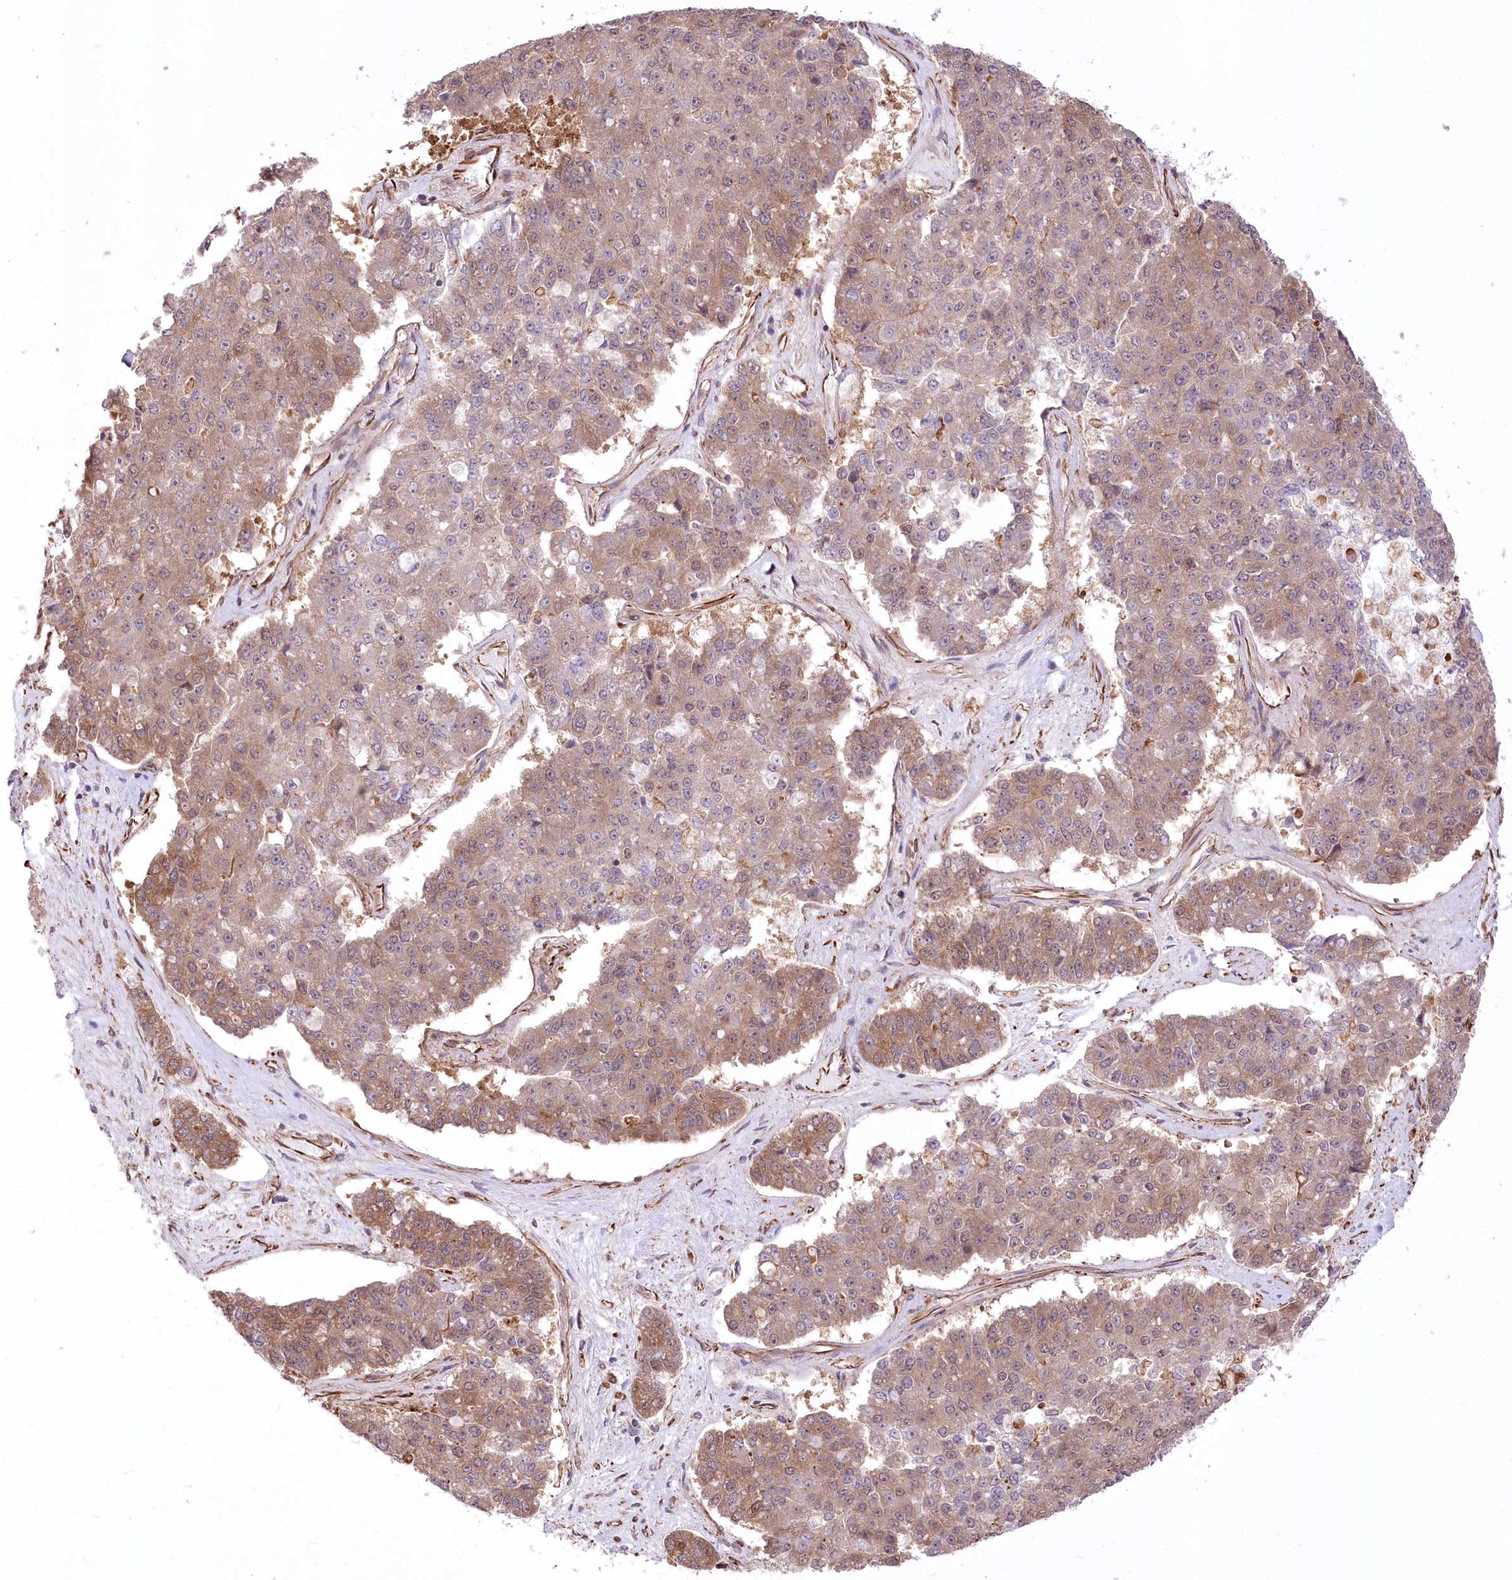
{"staining": {"intensity": "moderate", "quantity": "<25%", "location": "cytoplasmic/membranous"}, "tissue": "pancreatic cancer", "cell_type": "Tumor cells", "image_type": "cancer", "snomed": [{"axis": "morphology", "description": "Adenocarcinoma, NOS"}, {"axis": "topography", "description": "Pancreas"}], "caption": "Protein staining displays moderate cytoplasmic/membranous expression in about <25% of tumor cells in adenocarcinoma (pancreatic).", "gene": "TTC1", "patient": {"sex": "male", "age": 50}}